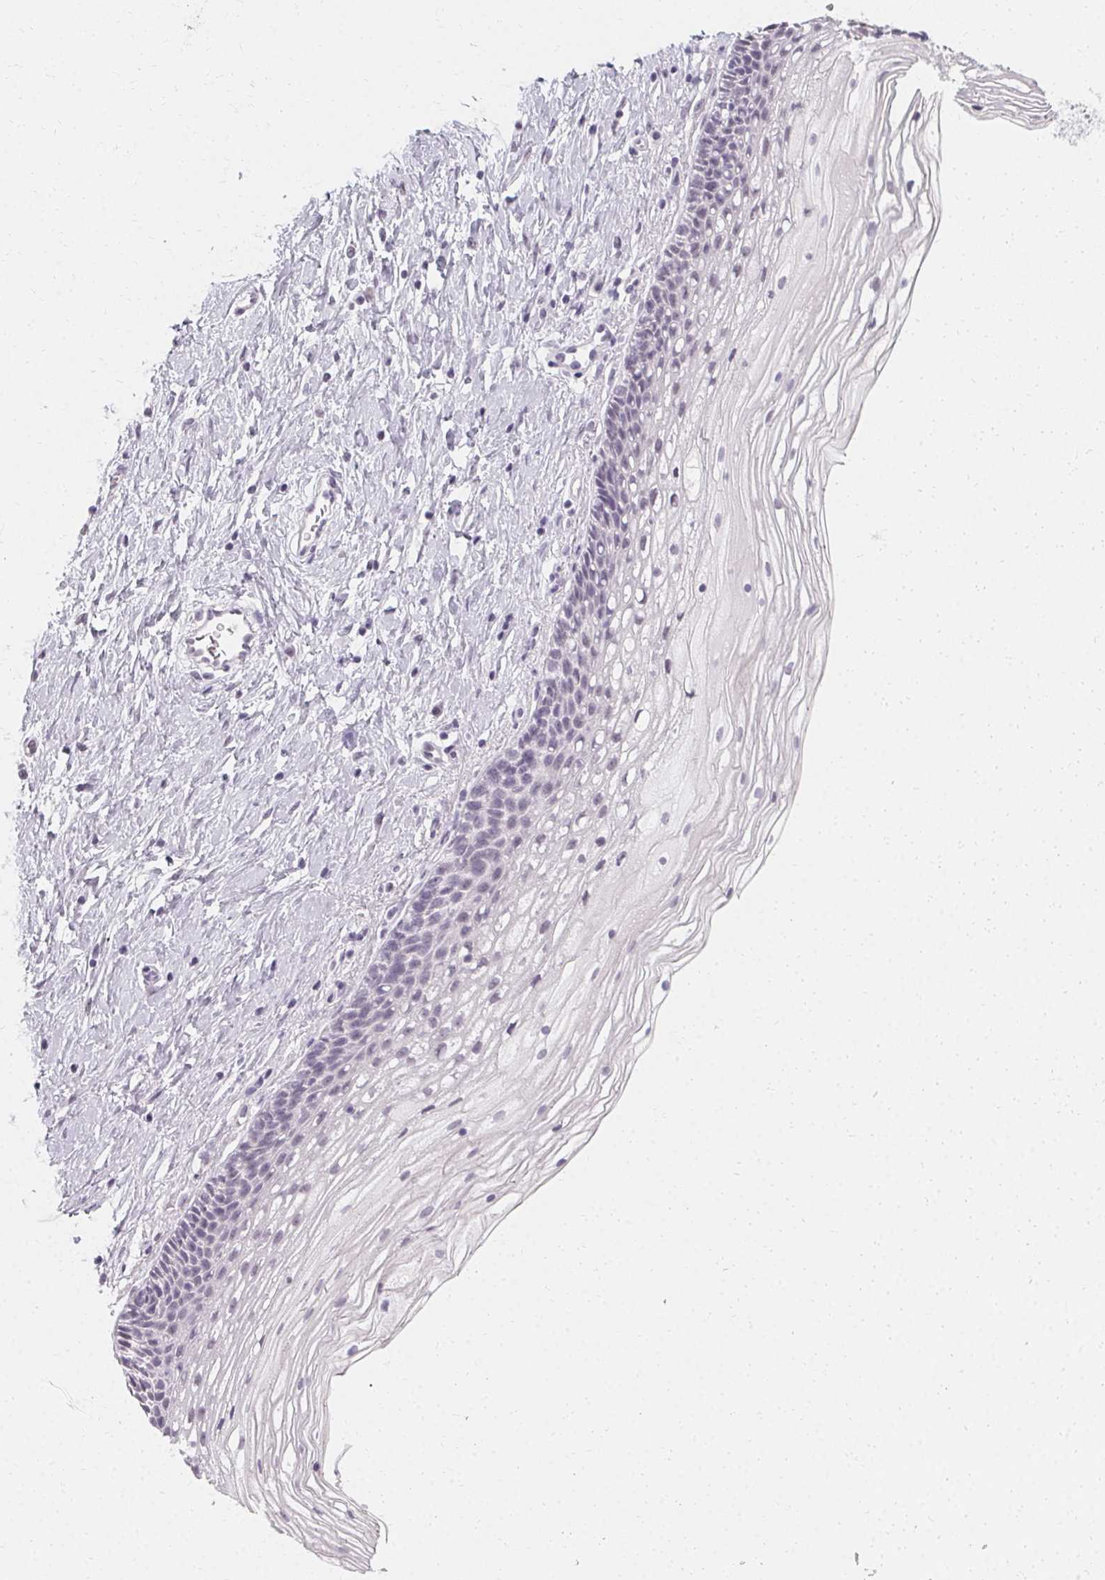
{"staining": {"intensity": "negative", "quantity": "none", "location": "none"}, "tissue": "cervix", "cell_type": "Glandular cells", "image_type": "normal", "snomed": [{"axis": "morphology", "description": "Normal tissue, NOS"}, {"axis": "topography", "description": "Cervix"}], "caption": "This micrograph is of unremarkable cervix stained with immunohistochemistry (IHC) to label a protein in brown with the nuclei are counter-stained blue. There is no expression in glandular cells. Nuclei are stained in blue.", "gene": "SYNPR", "patient": {"sex": "female", "age": 34}}